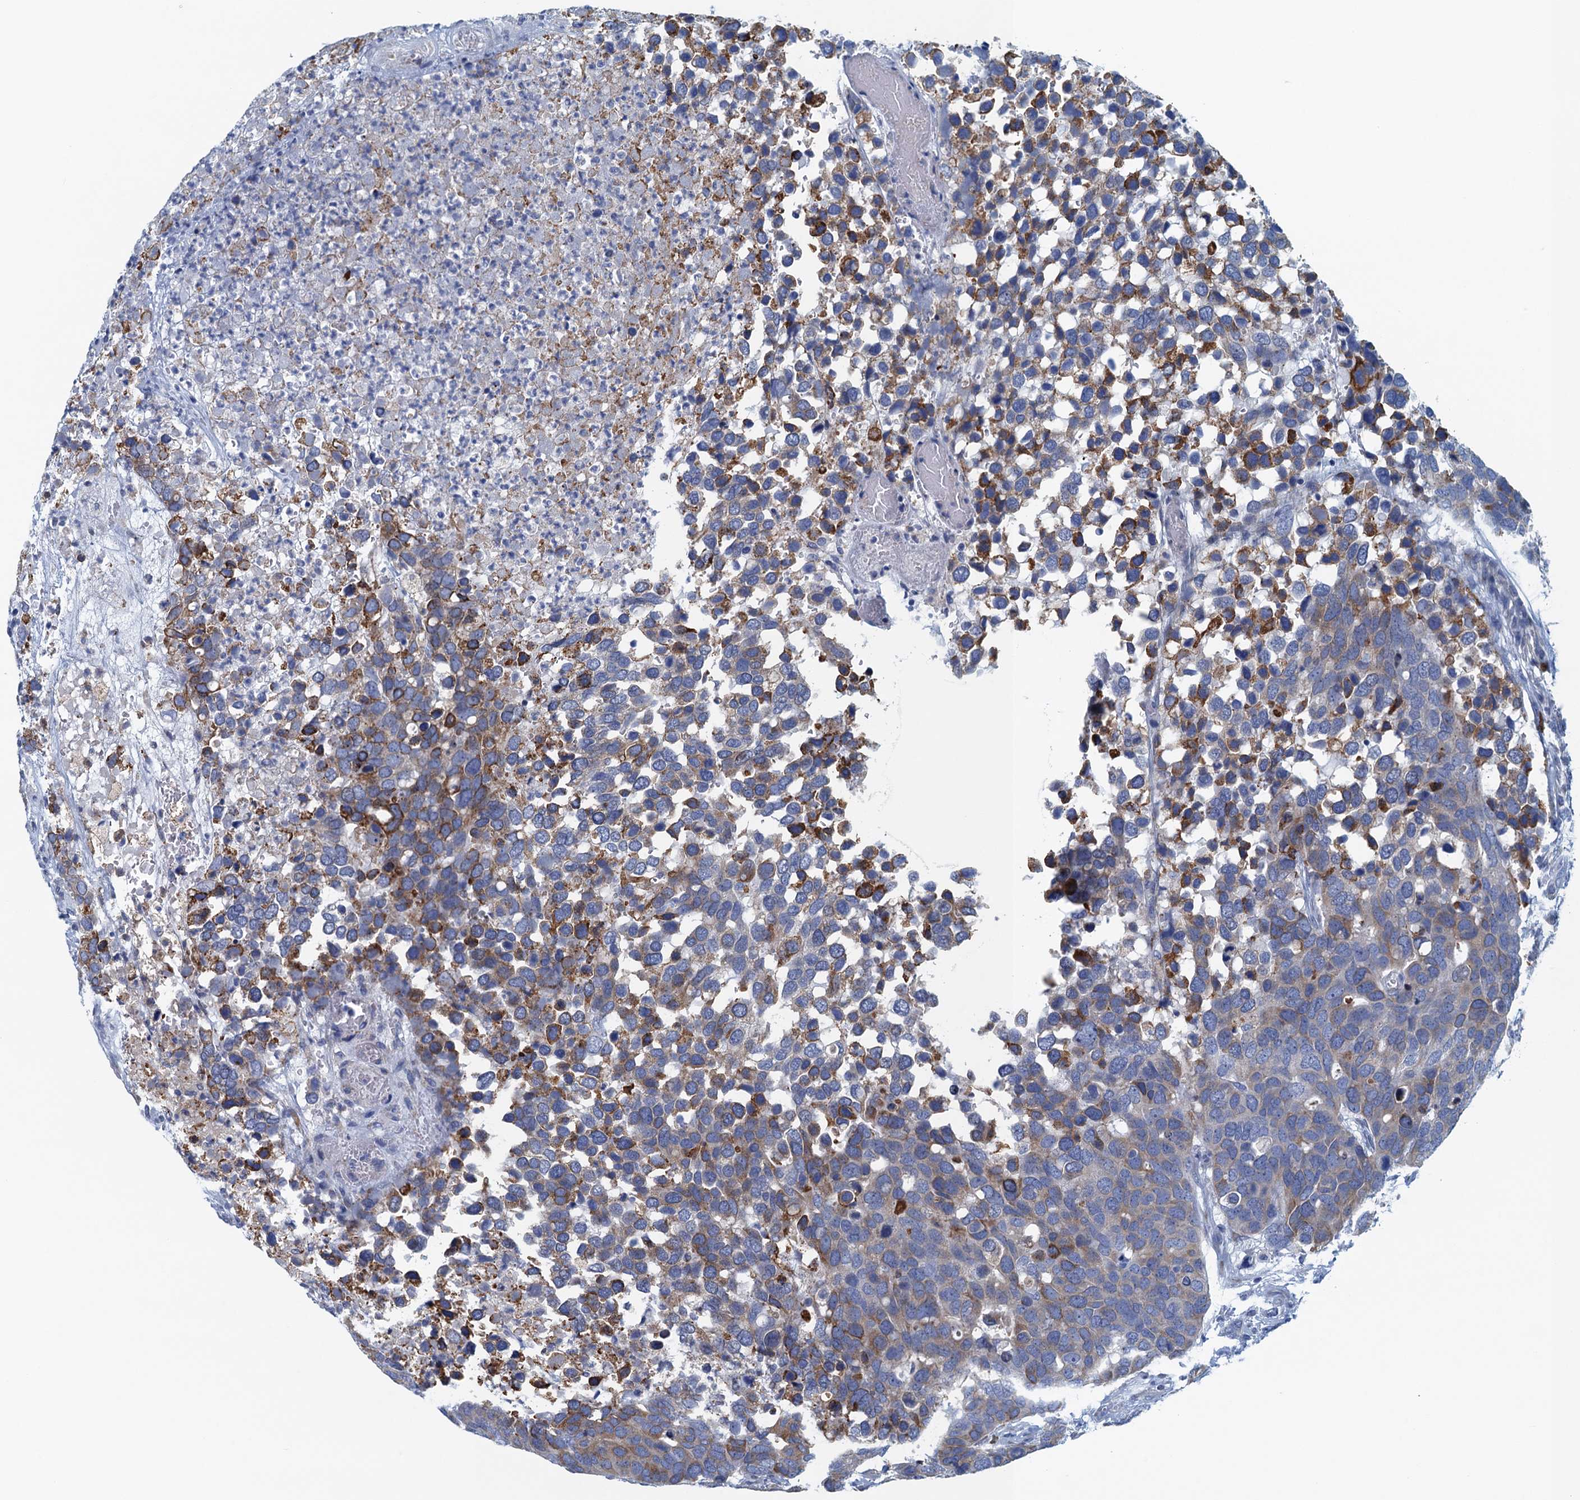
{"staining": {"intensity": "moderate", "quantity": "<25%", "location": "cytoplasmic/membranous"}, "tissue": "breast cancer", "cell_type": "Tumor cells", "image_type": "cancer", "snomed": [{"axis": "morphology", "description": "Duct carcinoma"}, {"axis": "topography", "description": "Breast"}], "caption": "Immunohistochemical staining of human breast cancer (intraductal carcinoma) exhibits moderate cytoplasmic/membranous protein expression in approximately <25% of tumor cells.", "gene": "C10orf88", "patient": {"sex": "female", "age": 83}}